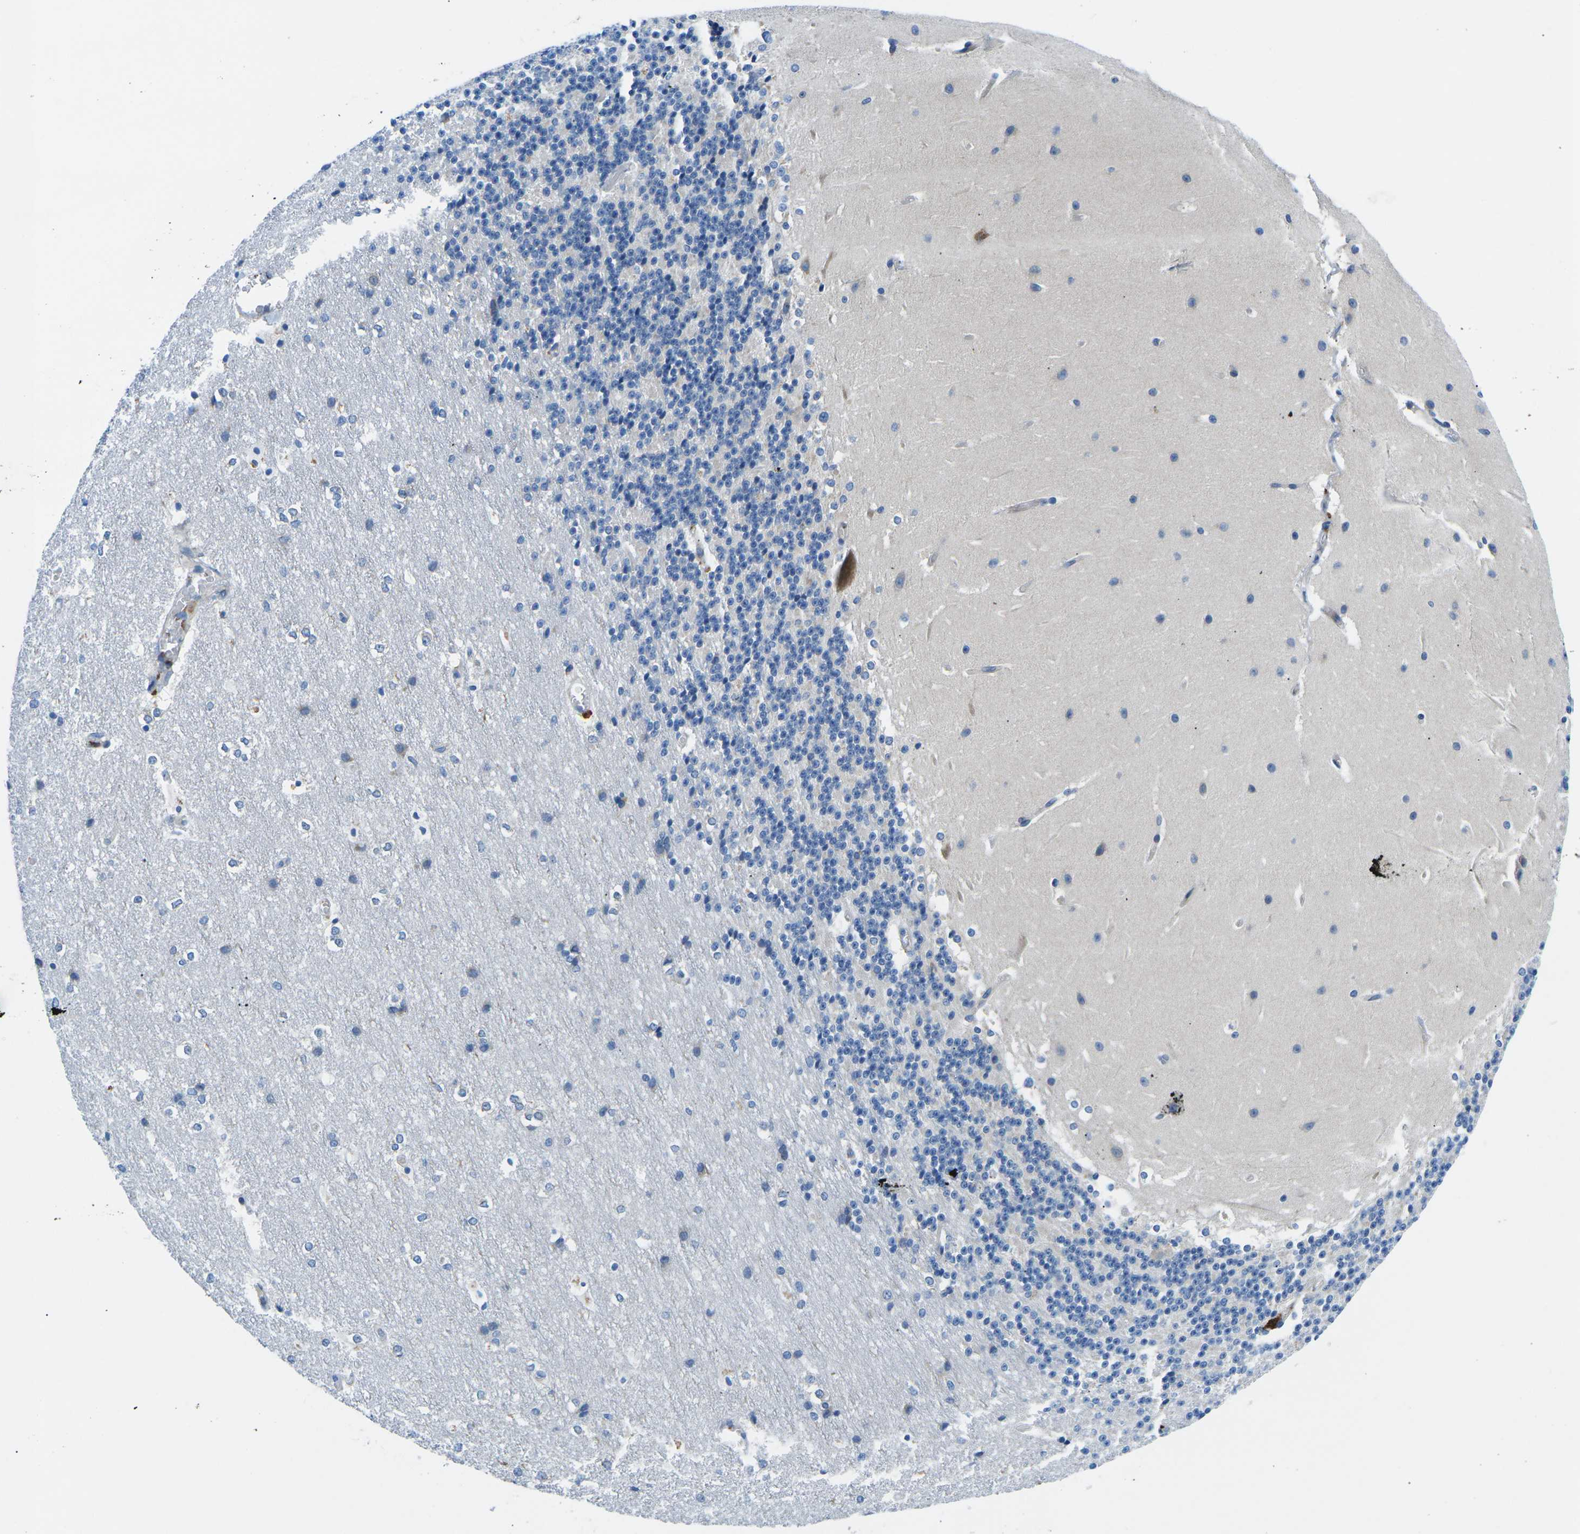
{"staining": {"intensity": "negative", "quantity": "none", "location": "none"}, "tissue": "cerebellum", "cell_type": "Cells in granular layer", "image_type": "normal", "snomed": [{"axis": "morphology", "description": "Normal tissue, NOS"}, {"axis": "topography", "description": "Cerebellum"}], "caption": "This is a image of immunohistochemistry (IHC) staining of benign cerebellum, which shows no positivity in cells in granular layer. (Stains: DAB (3,3'-diaminobenzidine) immunohistochemistry with hematoxylin counter stain, Microscopy: brightfield microscopy at high magnification).", "gene": "MC4R", "patient": {"sex": "female", "age": 19}}